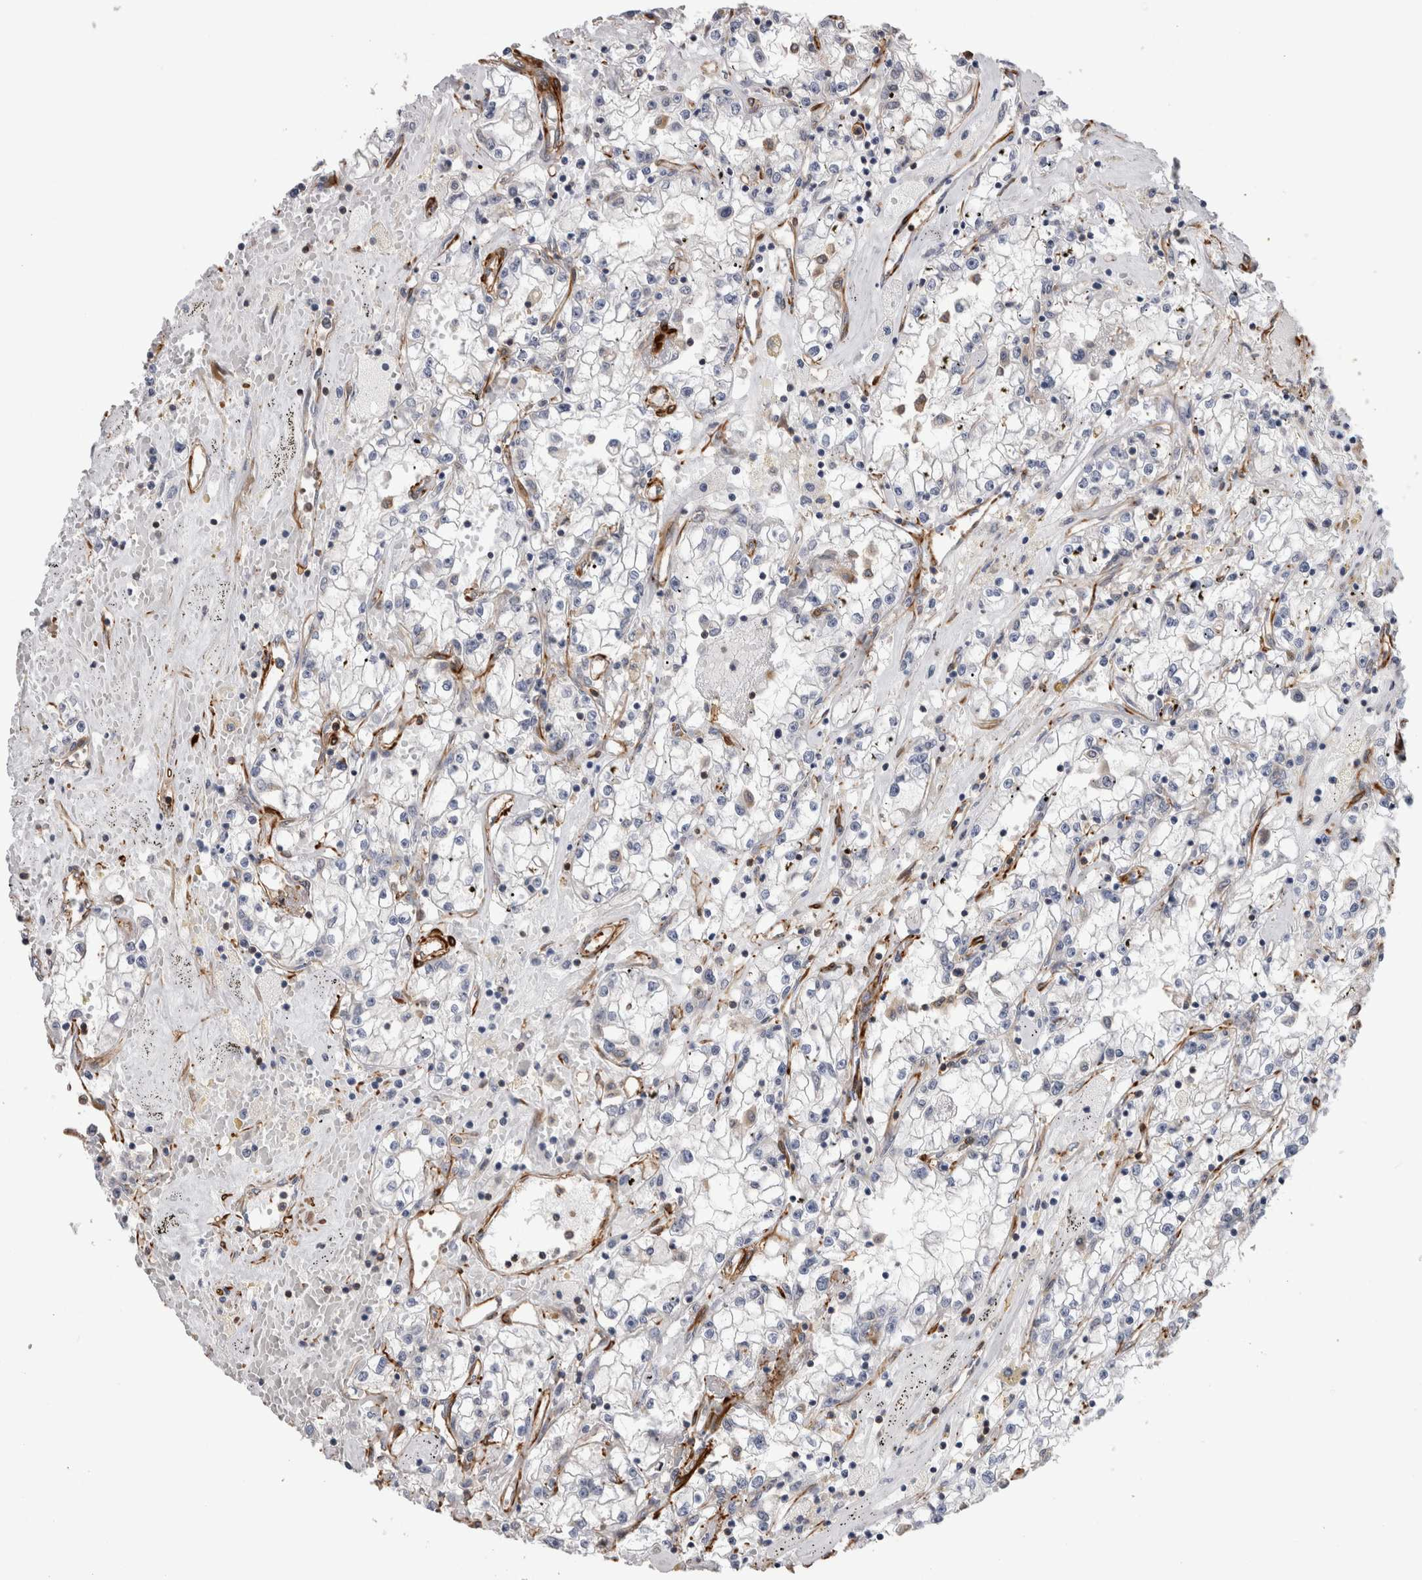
{"staining": {"intensity": "negative", "quantity": "none", "location": "none"}, "tissue": "renal cancer", "cell_type": "Tumor cells", "image_type": "cancer", "snomed": [{"axis": "morphology", "description": "Adenocarcinoma, NOS"}, {"axis": "topography", "description": "Kidney"}], "caption": "Histopathology image shows no protein staining in tumor cells of adenocarcinoma (renal) tissue.", "gene": "EPRS1", "patient": {"sex": "male", "age": 56}}